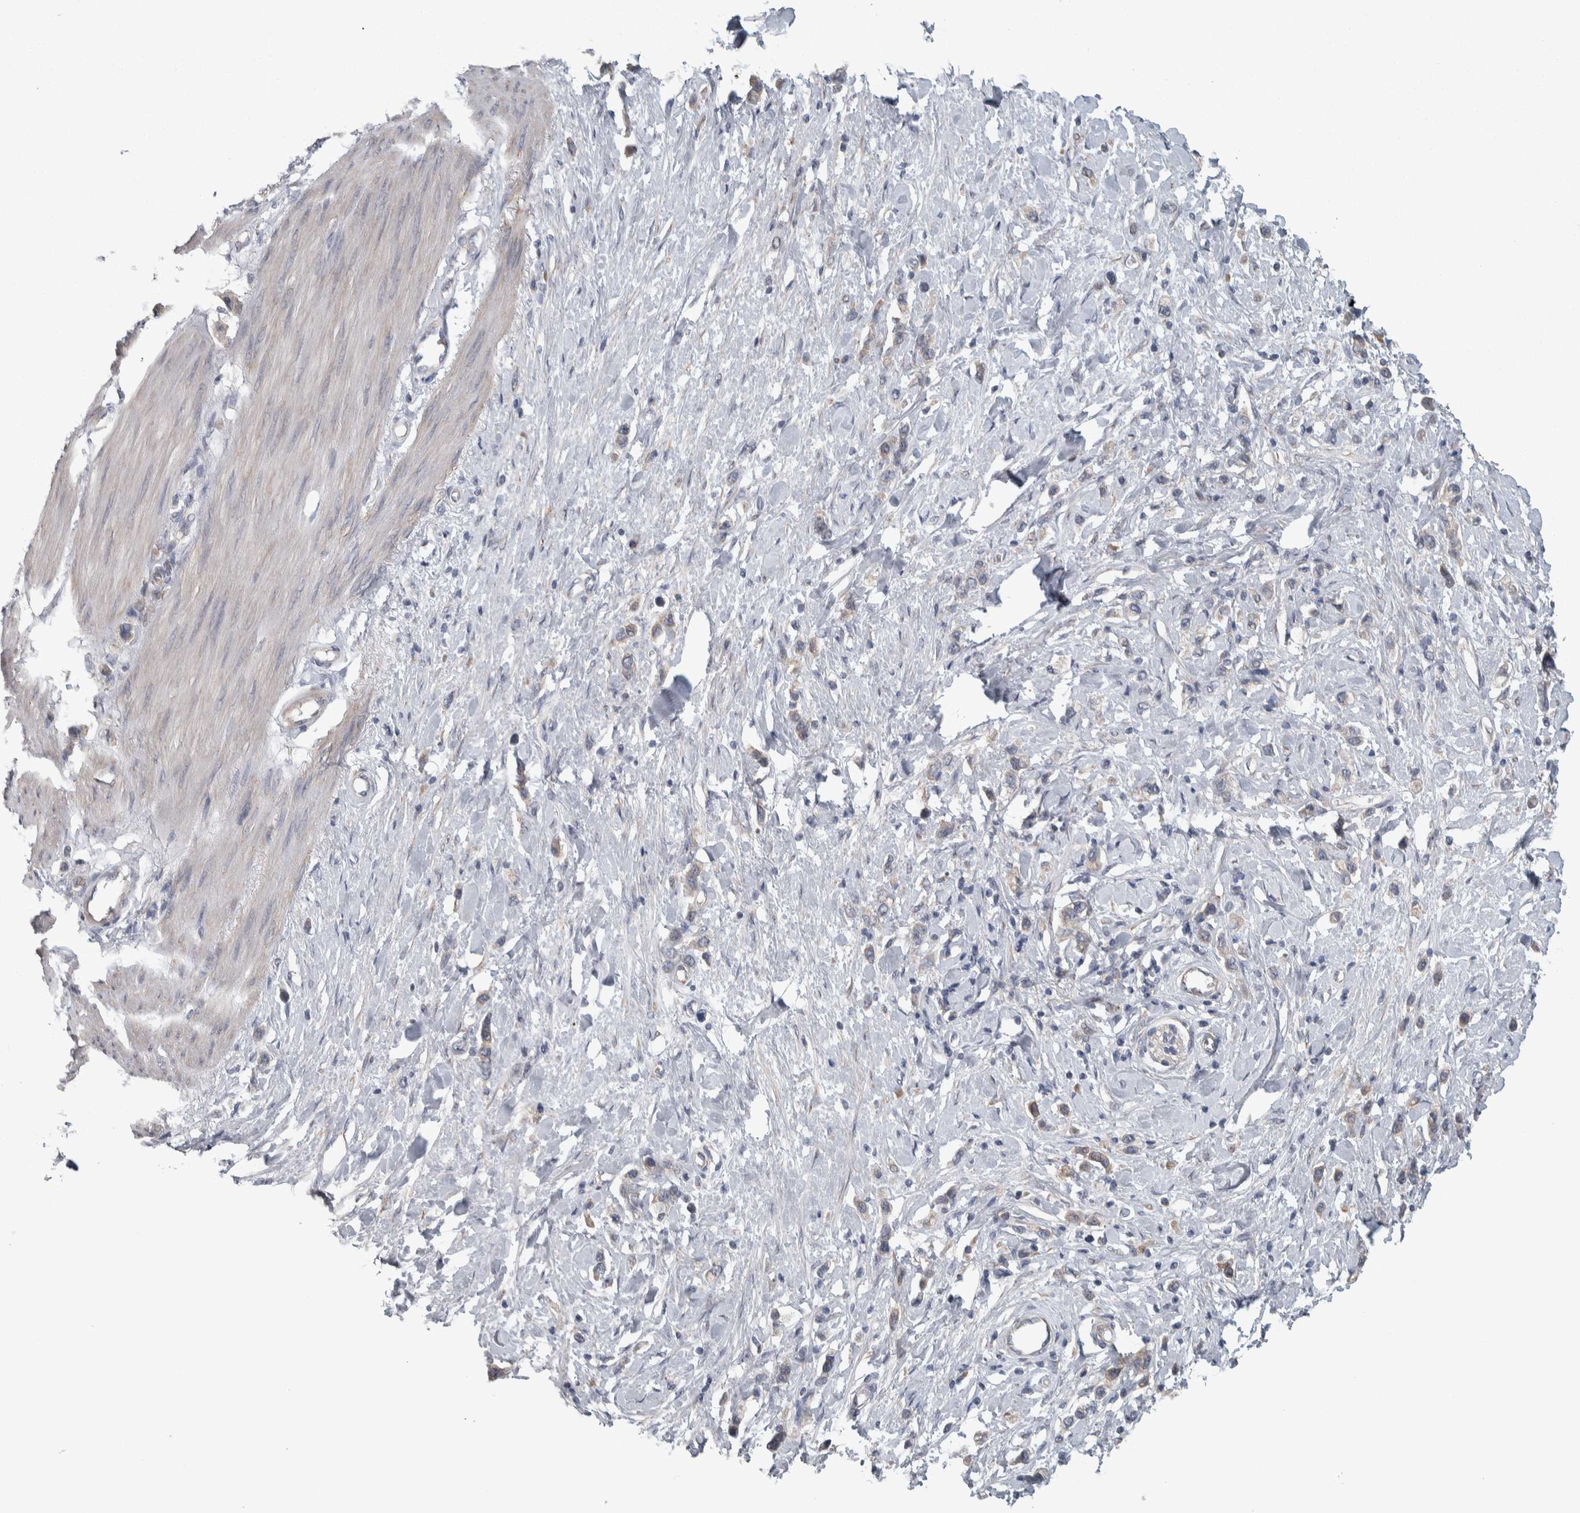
{"staining": {"intensity": "weak", "quantity": "<25%", "location": "cytoplasmic/membranous"}, "tissue": "stomach cancer", "cell_type": "Tumor cells", "image_type": "cancer", "snomed": [{"axis": "morphology", "description": "Adenocarcinoma, NOS"}, {"axis": "topography", "description": "Stomach"}], "caption": "A photomicrograph of human adenocarcinoma (stomach) is negative for staining in tumor cells. (Immunohistochemistry, brightfield microscopy, high magnification).", "gene": "SRP68", "patient": {"sex": "female", "age": 65}}